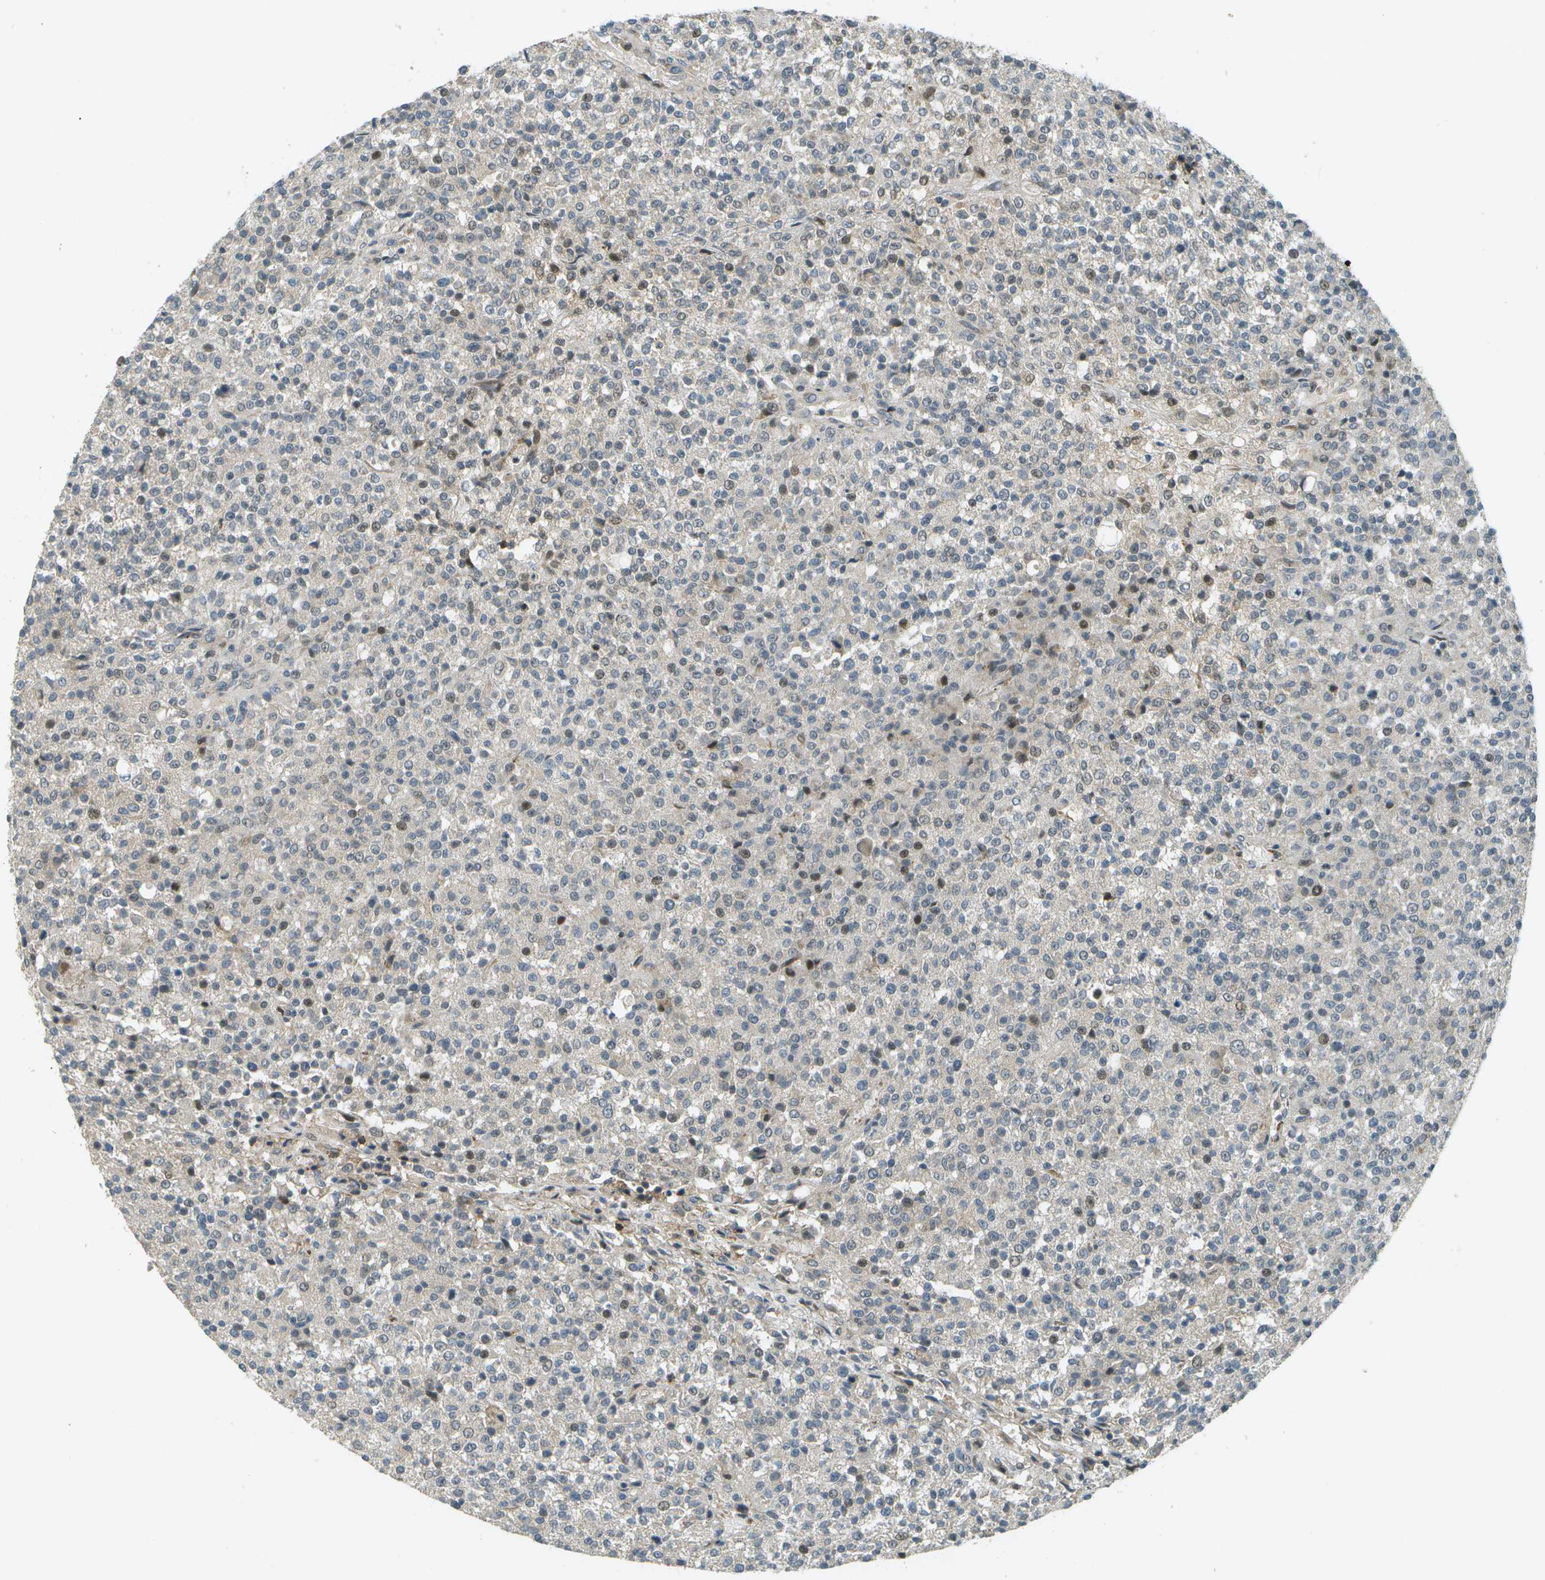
{"staining": {"intensity": "weak", "quantity": ">75%", "location": "cytoplasmic/membranous,nuclear"}, "tissue": "testis cancer", "cell_type": "Tumor cells", "image_type": "cancer", "snomed": [{"axis": "morphology", "description": "Seminoma, NOS"}, {"axis": "topography", "description": "Testis"}], "caption": "Protein expression analysis of testis seminoma demonstrates weak cytoplasmic/membranous and nuclear positivity in approximately >75% of tumor cells.", "gene": "WNK2", "patient": {"sex": "male", "age": 59}}